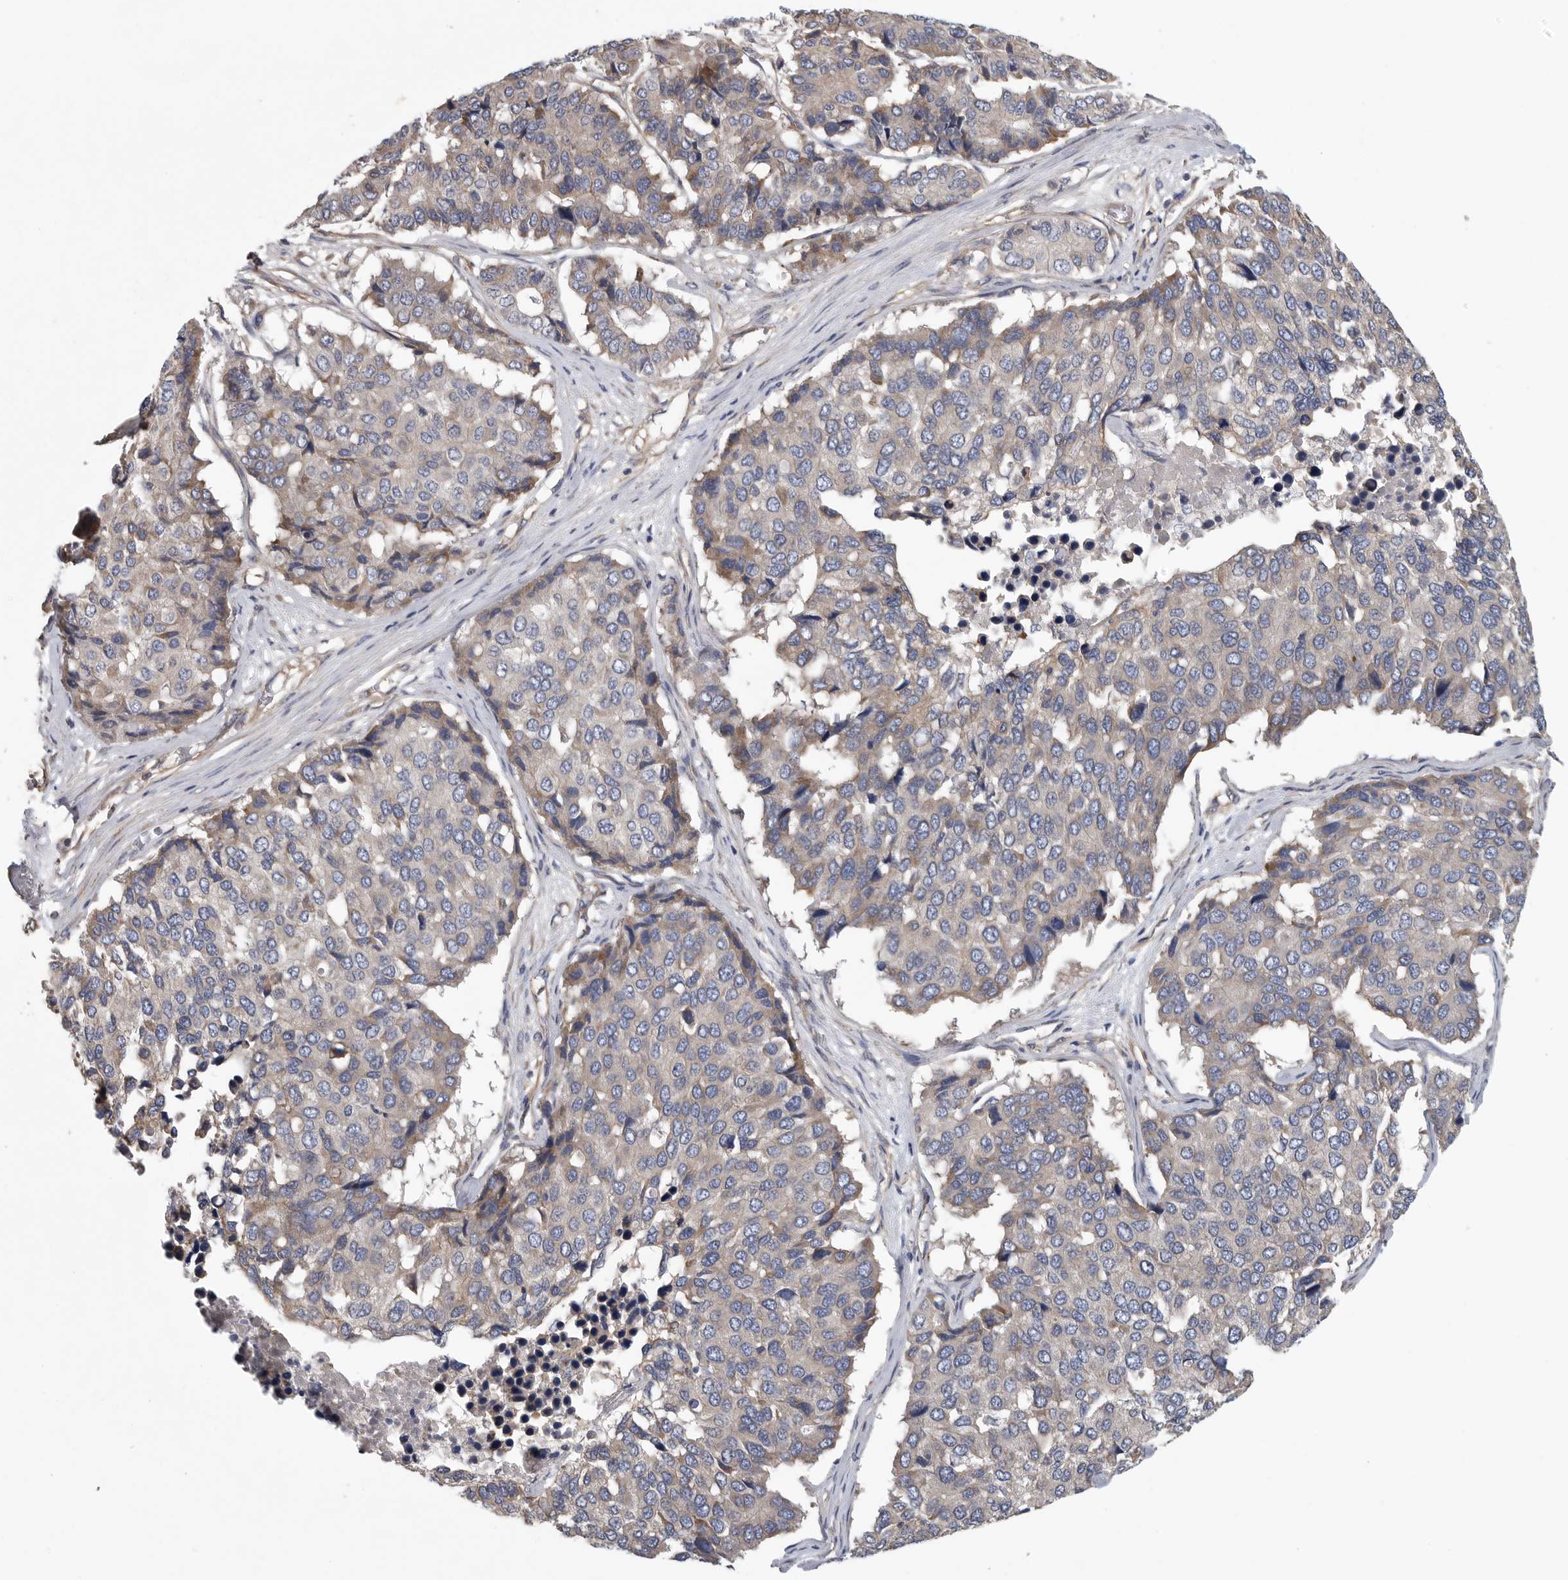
{"staining": {"intensity": "weak", "quantity": "25%-75%", "location": "cytoplasmic/membranous"}, "tissue": "pancreatic cancer", "cell_type": "Tumor cells", "image_type": "cancer", "snomed": [{"axis": "morphology", "description": "Adenocarcinoma, NOS"}, {"axis": "topography", "description": "Pancreas"}], "caption": "An immunohistochemistry (IHC) micrograph of neoplastic tissue is shown. Protein staining in brown labels weak cytoplasmic/membranous positivity in pancreatic cancer (adenocarcinoma) within tumor cells. Using DAB (brown) and hematoxylin (blue) stains, captured at high magnification using brightfield microscopy.", "gene": "OXR1", "patient": {"sex": "male", "age": 50}}